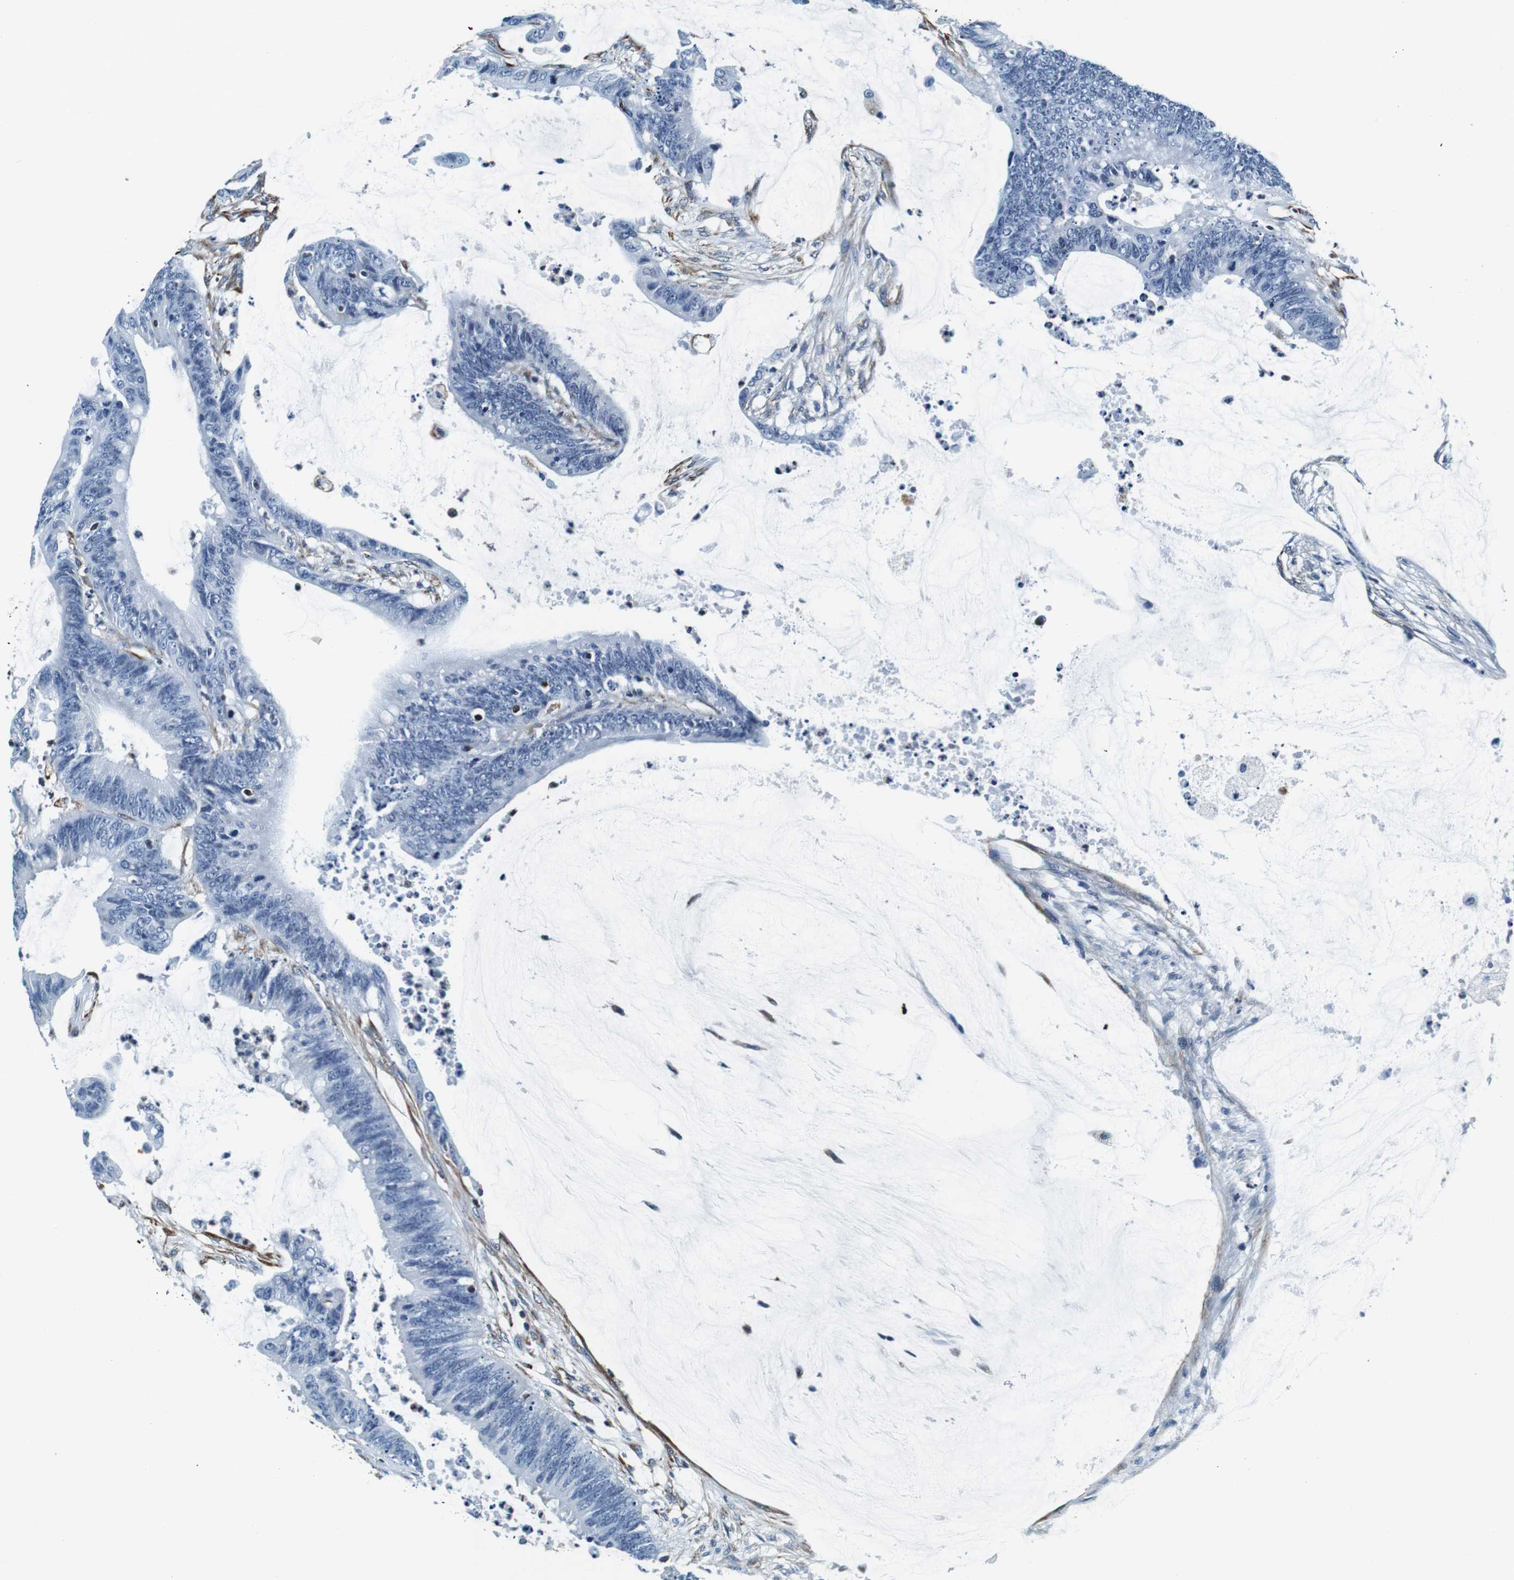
{"staining": {"intensity": "negative", "quantity": "none", "location": "none"}, "tissue": "colorectal cancer", "cell_type": "Tumor cells", "image_type": "cancer", "snomed": [{"axis": "morphology", "description": "Adenocarcinoma, NOS"}, {"axis": "topography", "description": "Rectum"}], "caption": "Colorectal adenocarcinoma stained for a protein using IHC exhibits no expression tumor cells.", "gene": "GJE1", "patient": {"sex": "female", "age": 66}}